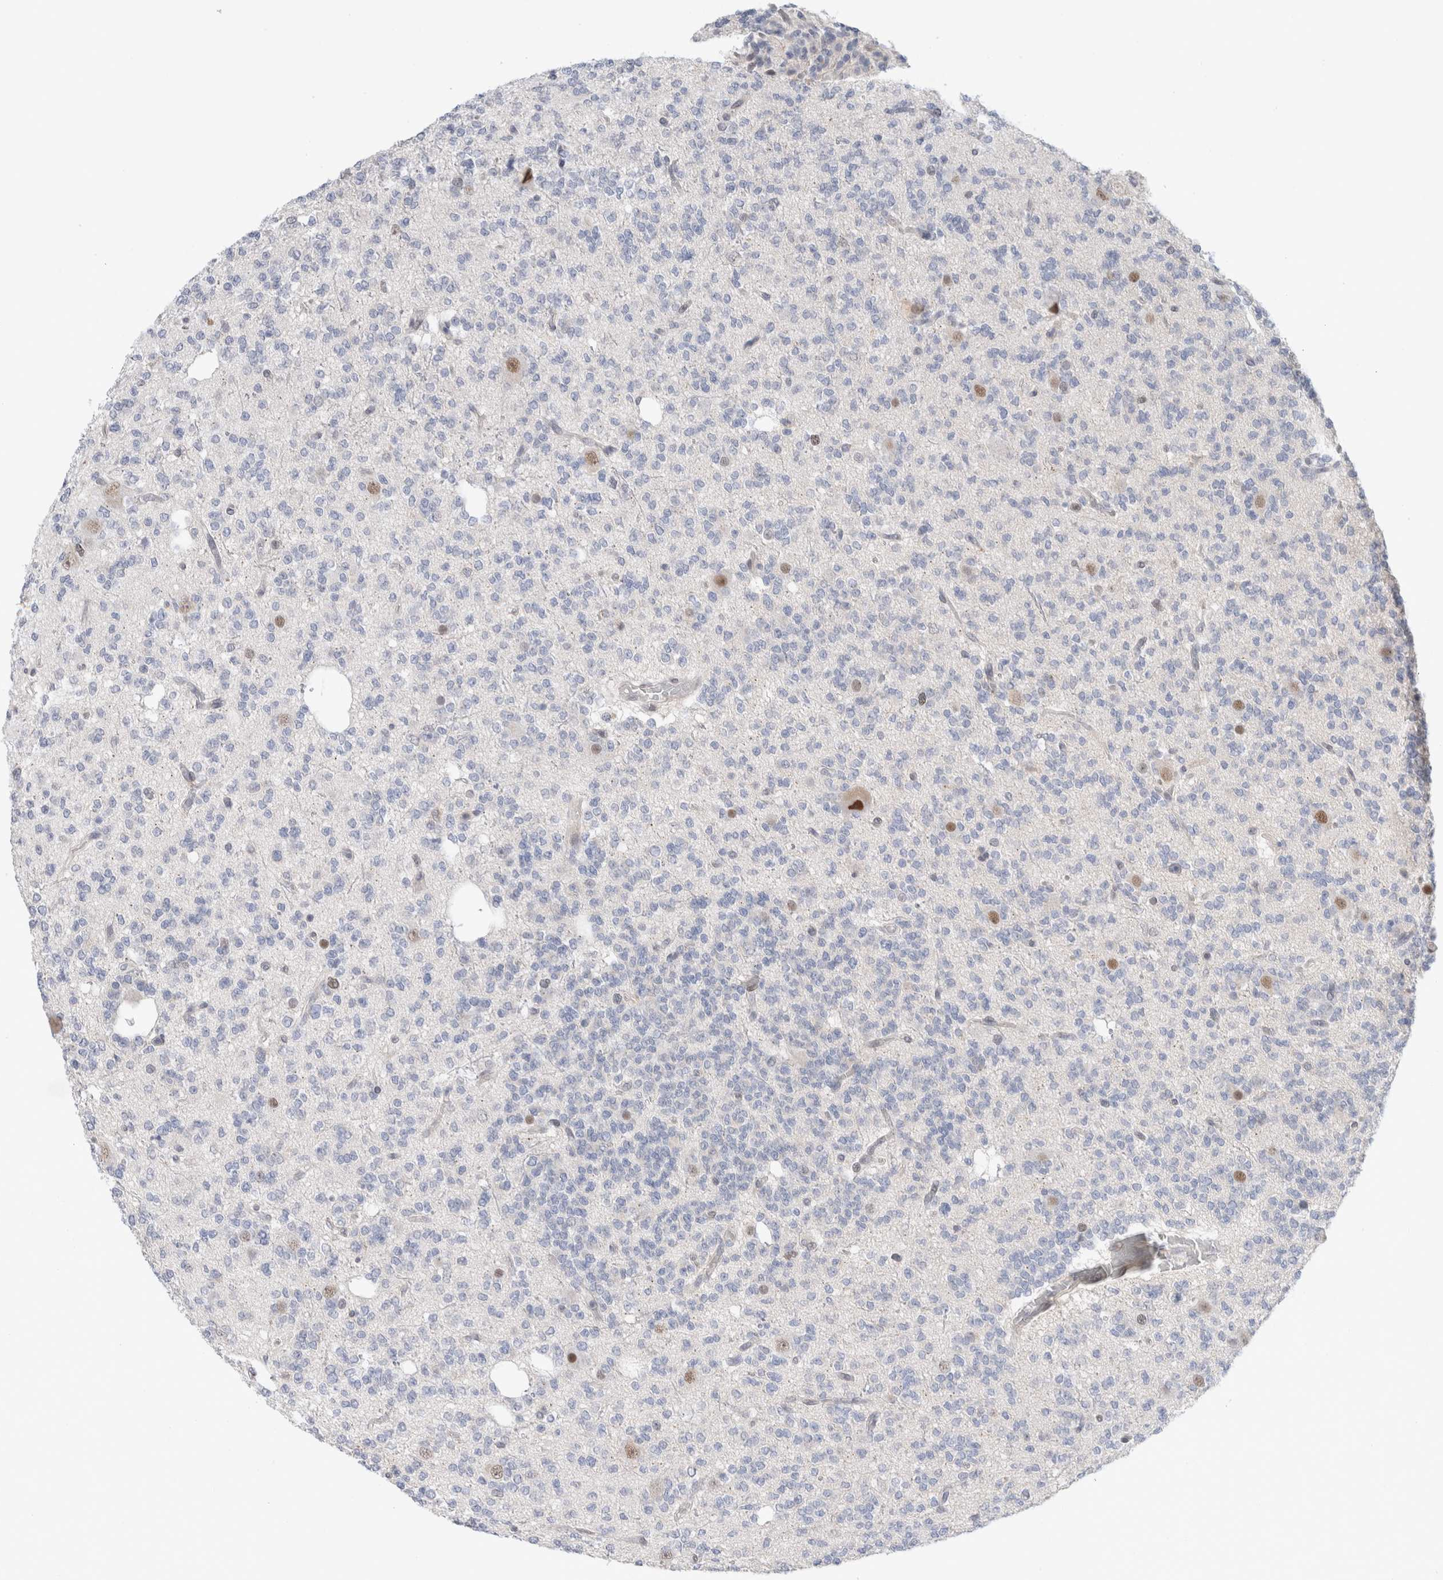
{"staining": {"intensity": "negative", "quantity": "none", "location": "none"}, "tissue": "glioma", "cell_type": "Tumor cells", "image_type": "cancer", "snomed": [{"axis": "morphology", "description": "Glioma, malignant, Low grade"}, {"axis": "topography", "description": "Brain"}], "caption": "Immunohistochemical staining of human malignant glioma (low-grade) demonstrates no significant expression in tumor cells.", "gene": "KNL1", "patient": {"sex": "male", "age": 38}}